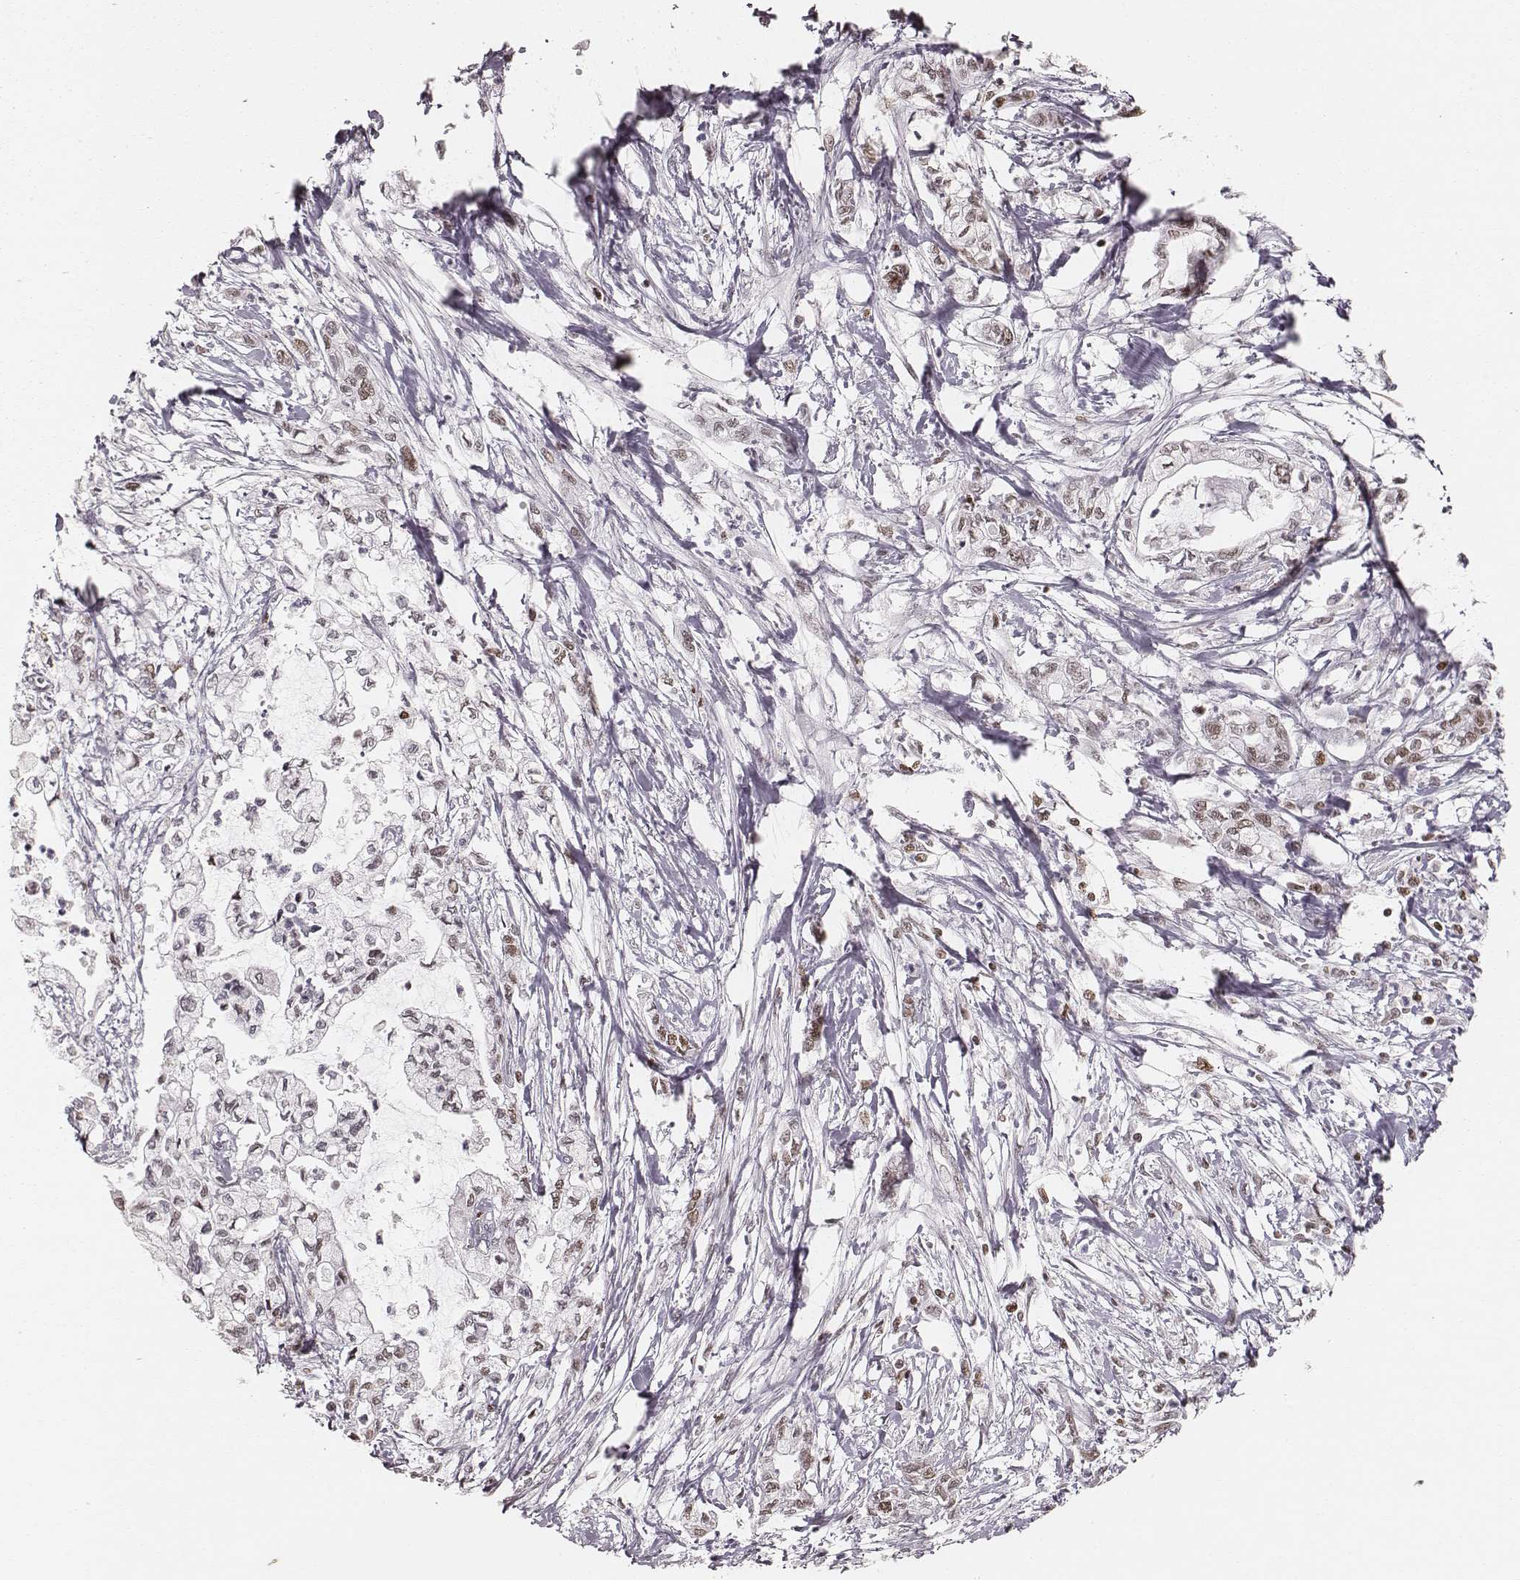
{"staining": {"intensity": "moderate", "quantity": "<25%", "location": "nuclear"}, "tissue": "pancreatic cancer", "cell_type": "Tumor cells", "image_type": "cancer", "snomed": [{"axis": "morphology", "description": "Adenocarcinoma, NOS"}, {"axis": "topography", "description": "Pancreas"}], "caption": "Protein analysis of pancreatic adenocarcinoma tissue reveals moderate nuclear expression in about <25% of tumor cells. (IHC, brightfield microscopy, high magnification).", "gene": "PARP1", "patient": {"sex": "male", "age": 54}}